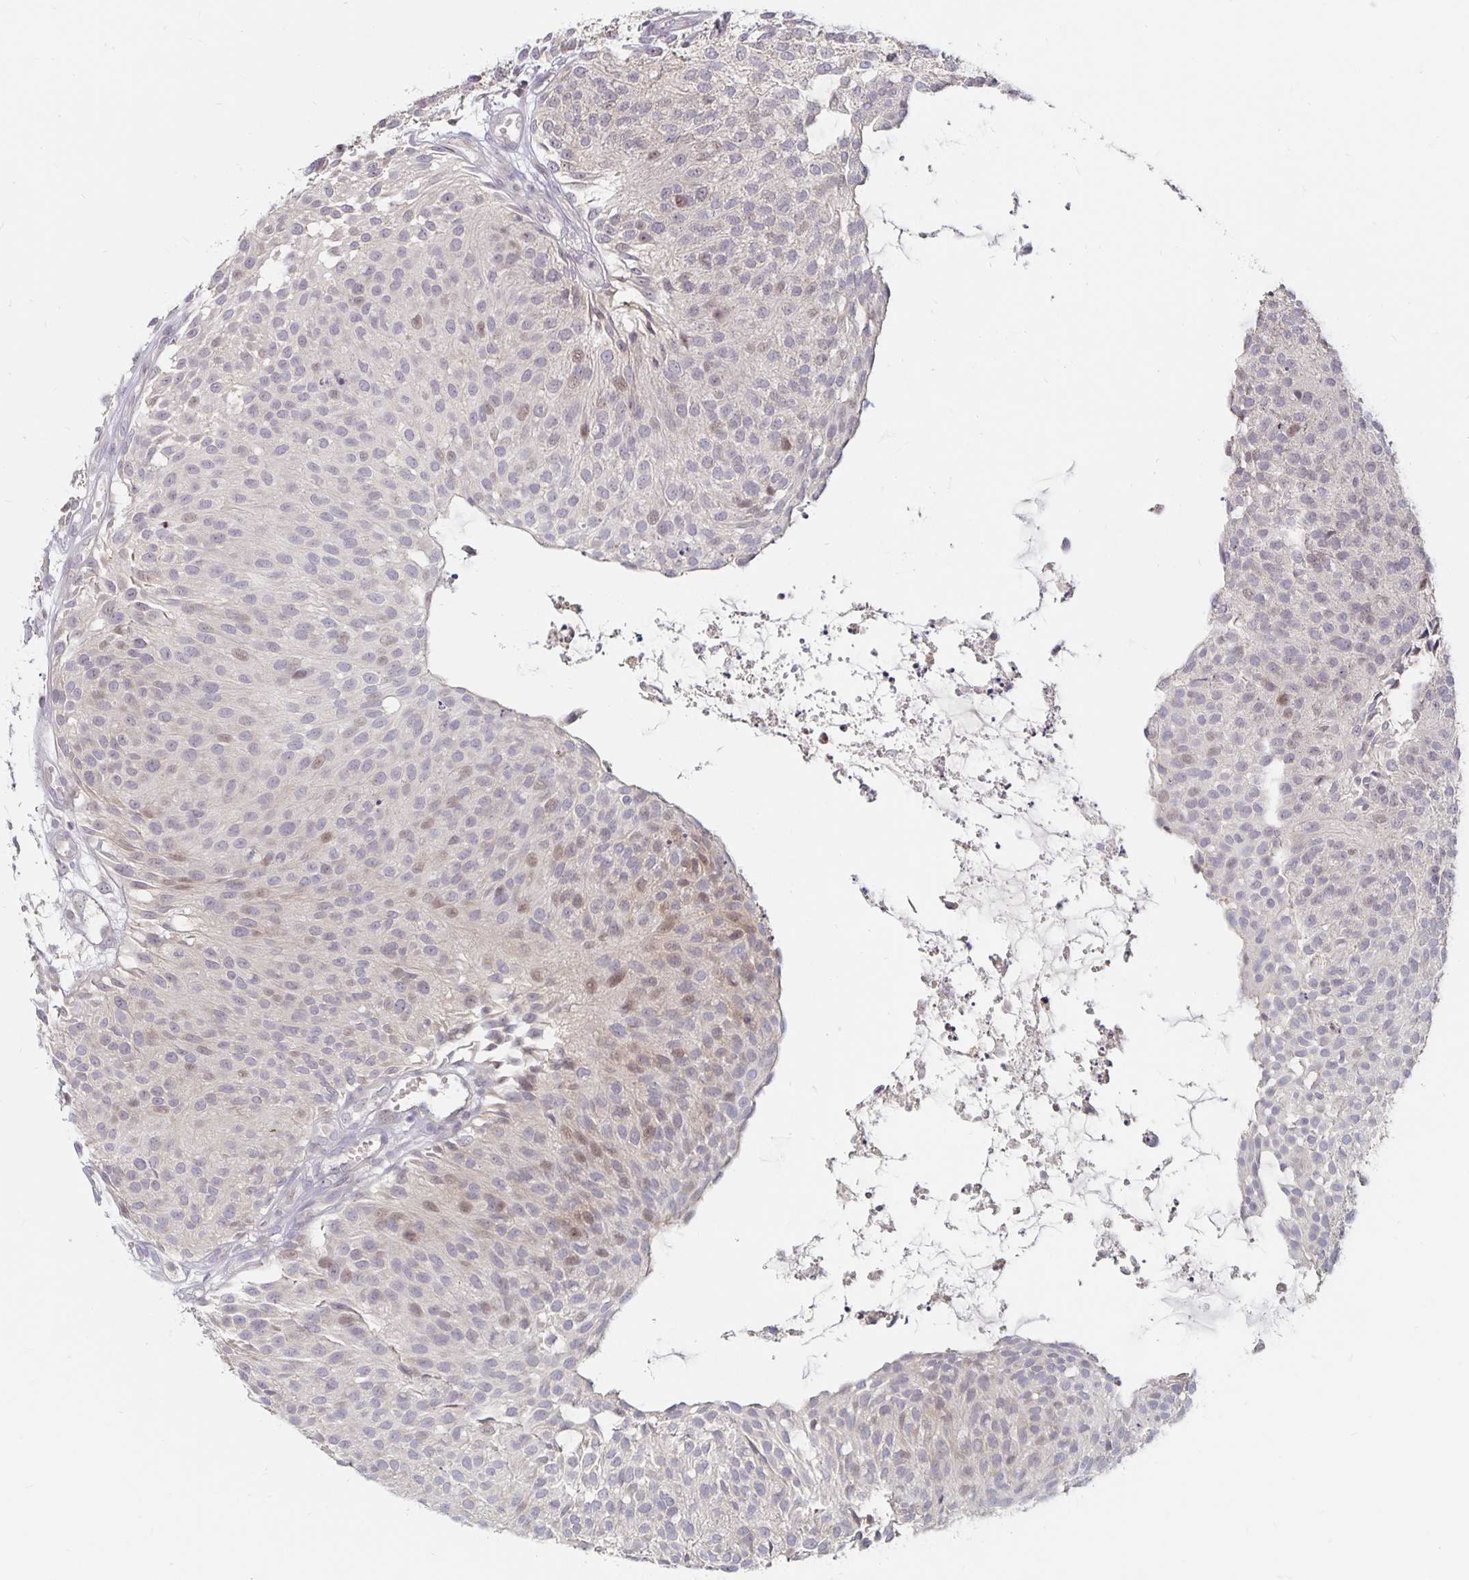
{"staining": {"intensity": "moderate", "quantity": "25%-75%", "location": "cytoplasmic/membranous,nuclear"}, "tissue": "urothelial cancer", "cell_type": "Tumor cells", "image_type": "cancer", "snomed": [{"axis": "morphology", "description": "Urothelial carcinoma, NOS"}, {"axis": "topography", "description": "Urinary bladder"}], "caption": "A brown stain highlights moderate cytoplasmic/membranous and nuclear positivity of a protein in human transitional cell carcinoma tumor cells.", "gene": "NUP85", "patient": {"sex": "male", "age": 84}}